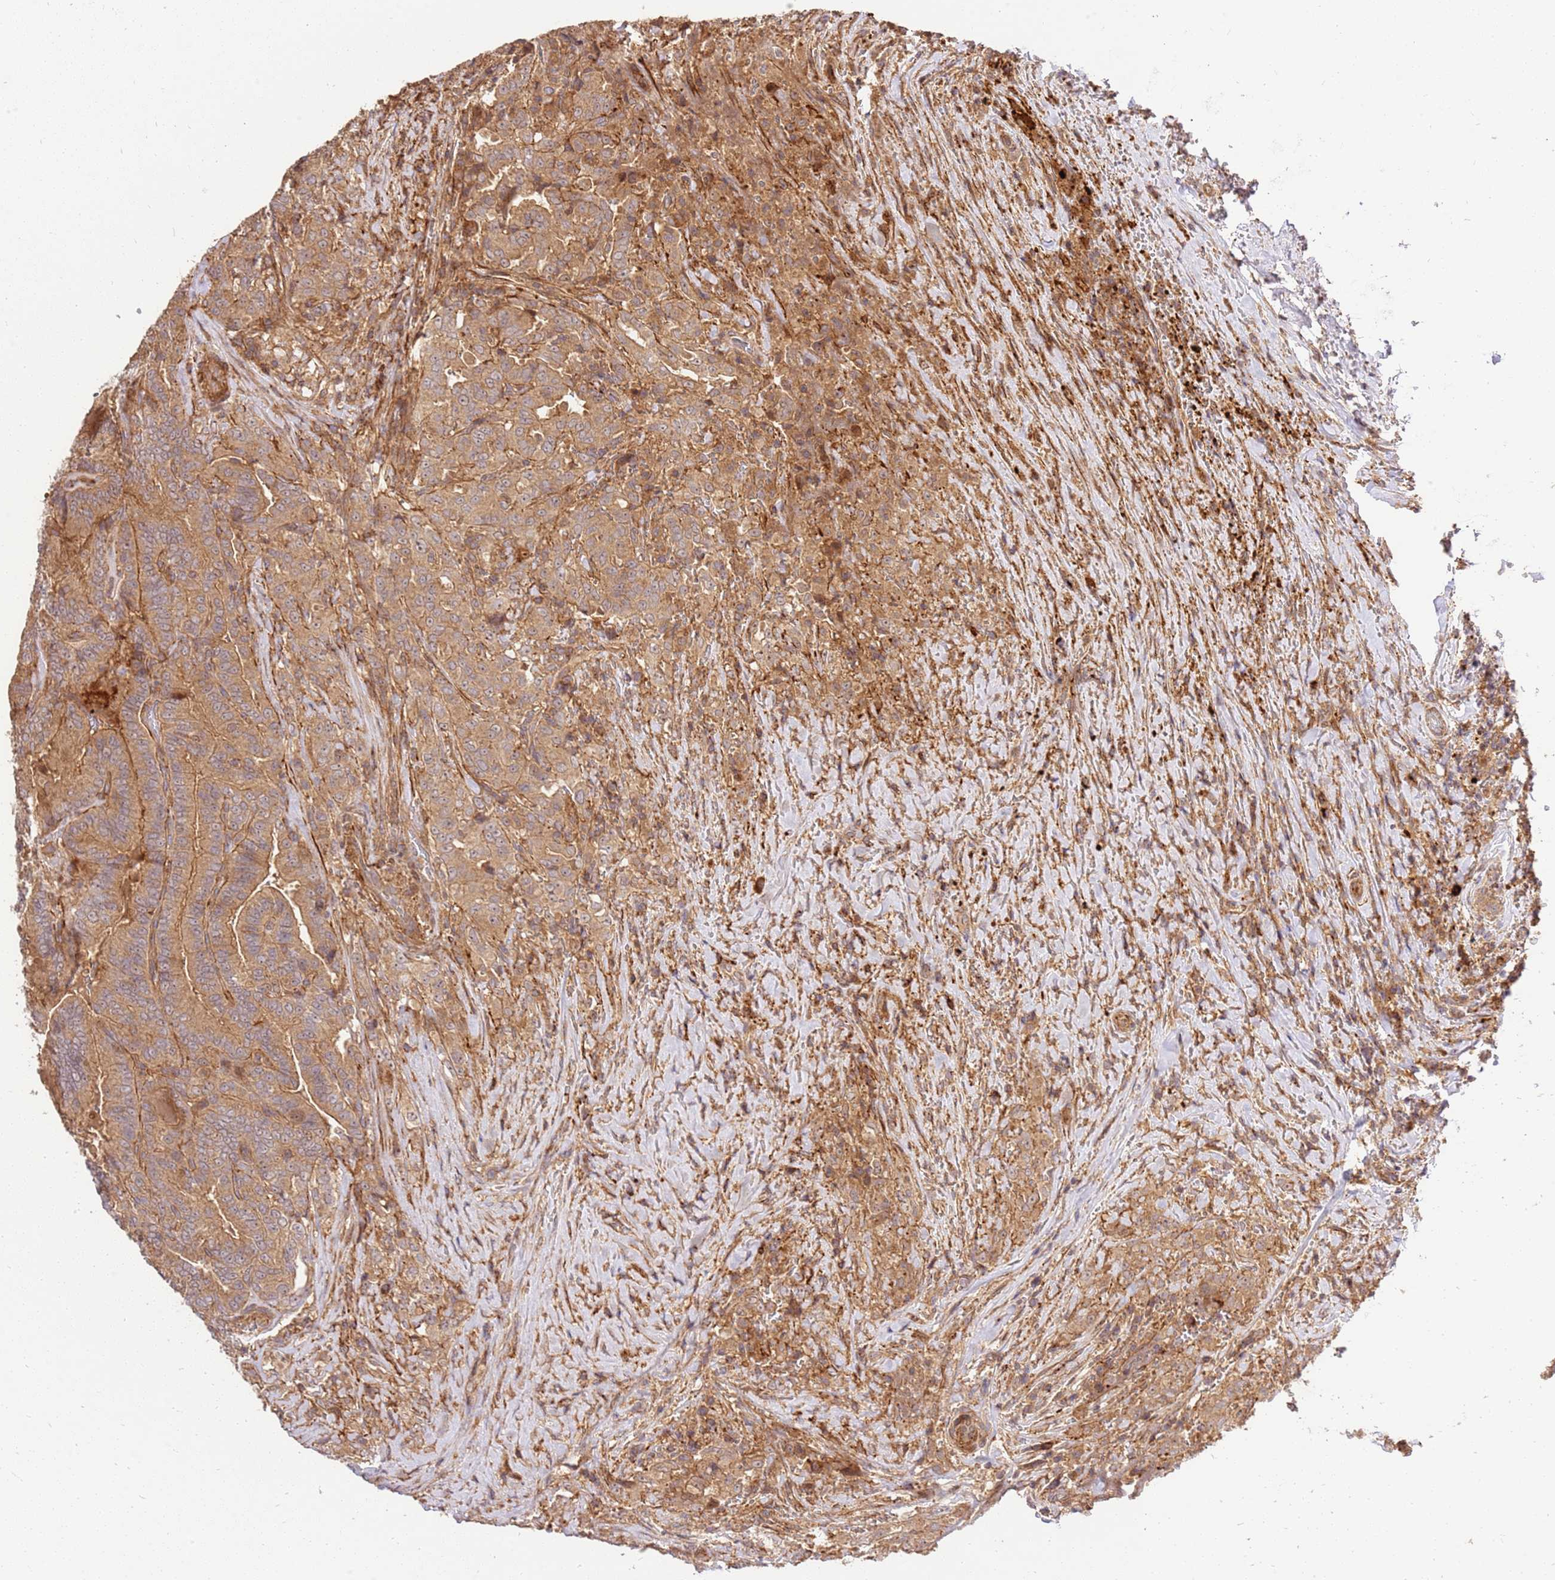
{"staining": {"intensity": "moderate", "quantity": ">75%", "location": "cytoplasmic/membranous"}, "tissue": "thyroid cancer", "cell_type": "Tumor cells", "image_type": "cancer", "snomed": [{"axis": "morphology", "description": "Papillary adenocarcinoma, NOS"}, {"axis": "topography", "description": "Thyroid gland"}], "caption": "About >75% of tumor cells in human thyroid papillary adenocarcinoma demonstrate moderate cytoplasmic/membranous protein staining as visualized by brown immunohistochemical staining.", "gene": "GAREM1", "patient": {"sex": "male", "age": 61}}